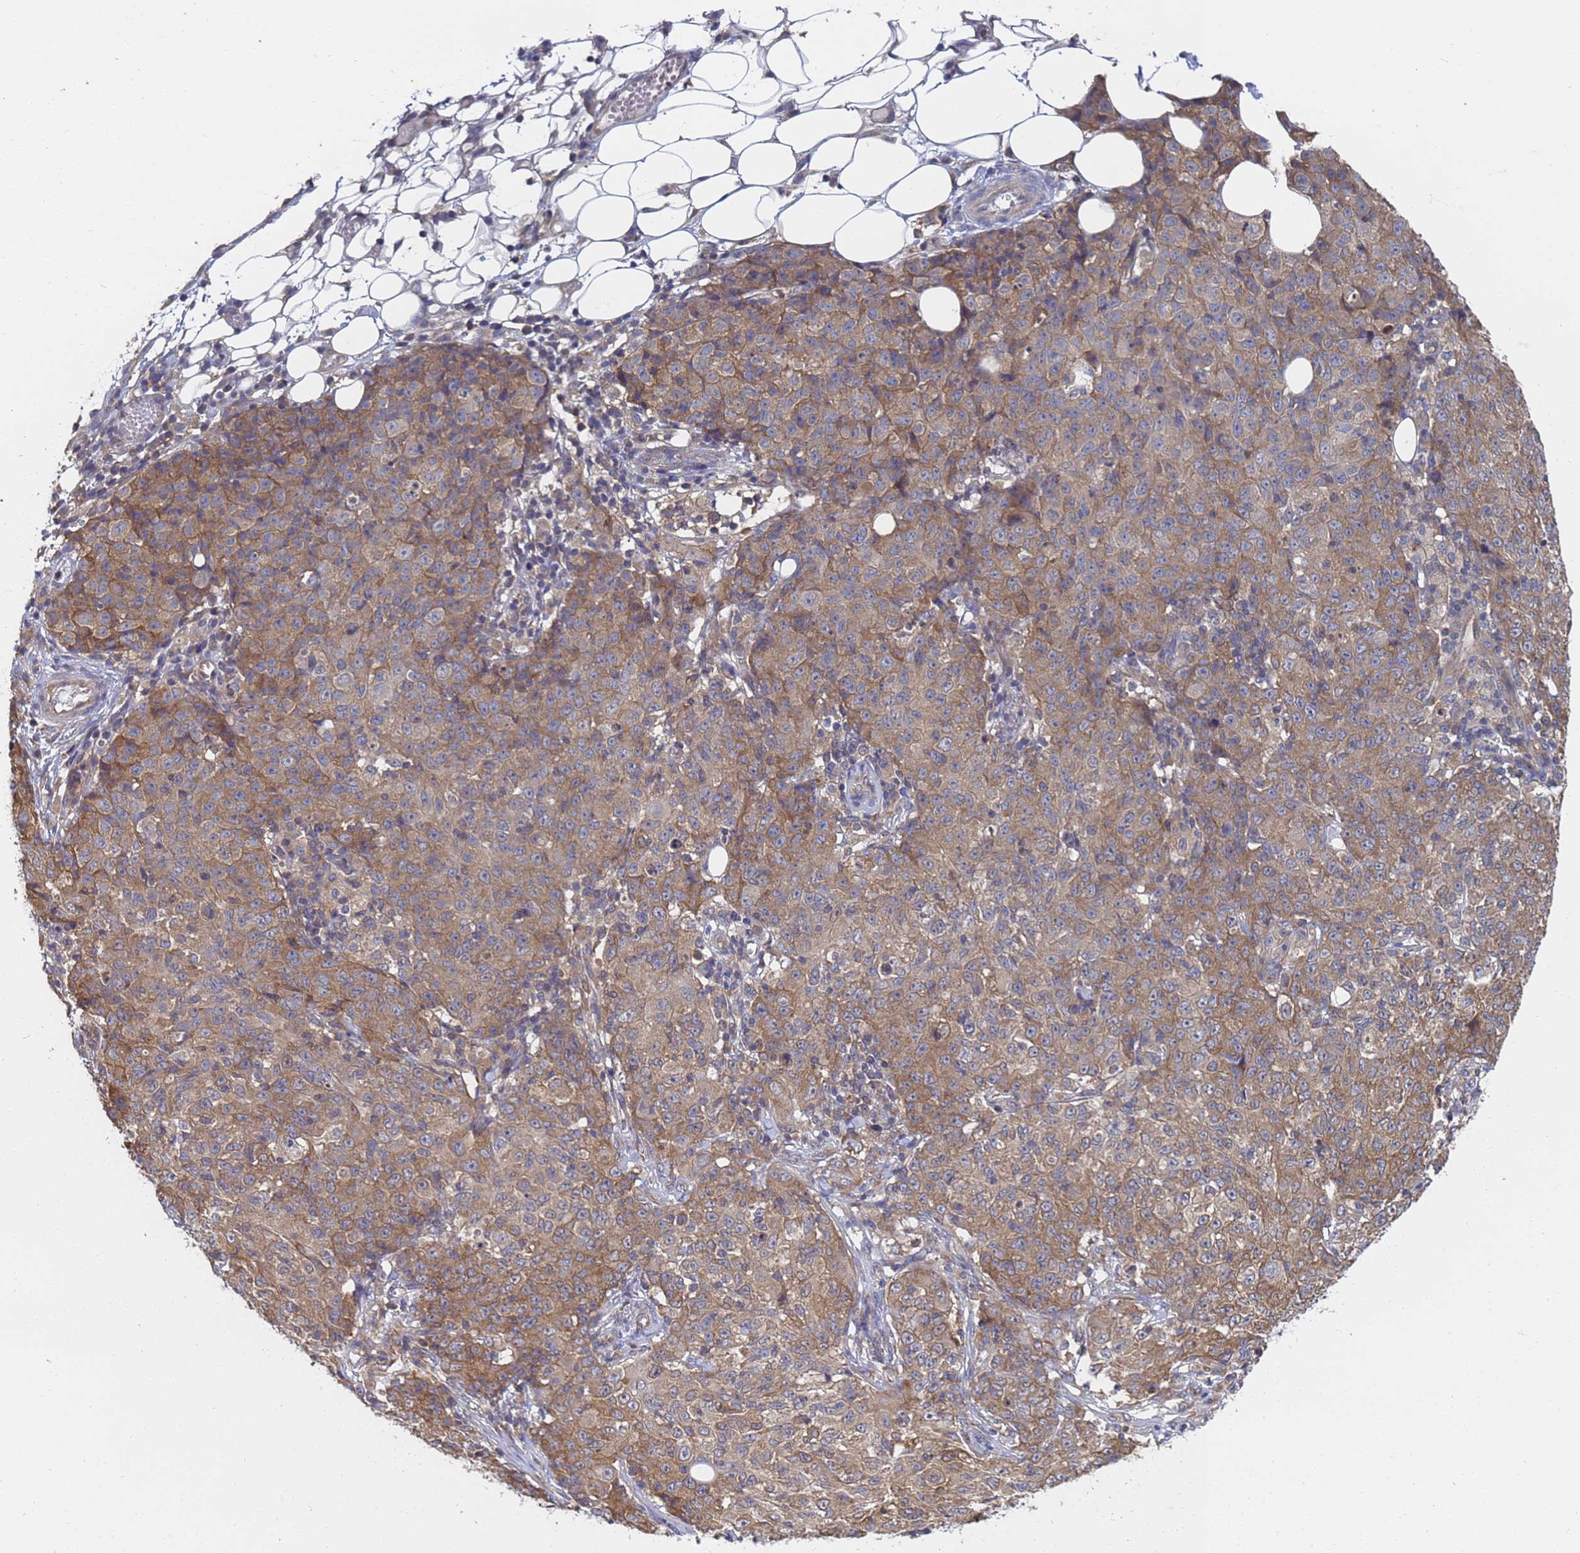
{"staining": {"intensity": "moderate", "quantity": ">75%", "location": "cytoplasmic/membranous"}, "tissue": "ovarian cancer", "cell_type": "Tumor cells", "image_type": "cancer", "snomed": [{"axis": "morphology", "description": "Carcinoma, endometroid"}, {"axis": "topography", "description": "Ovary"}], "caption": "Moderate cytoplasmic/membranous expression is appreciated in approximately >75% of tumor cells in endometroid carcinoma (ovarian).", "gene": "ALS2CL", "patient": {"sex": "female", "age": 42}}